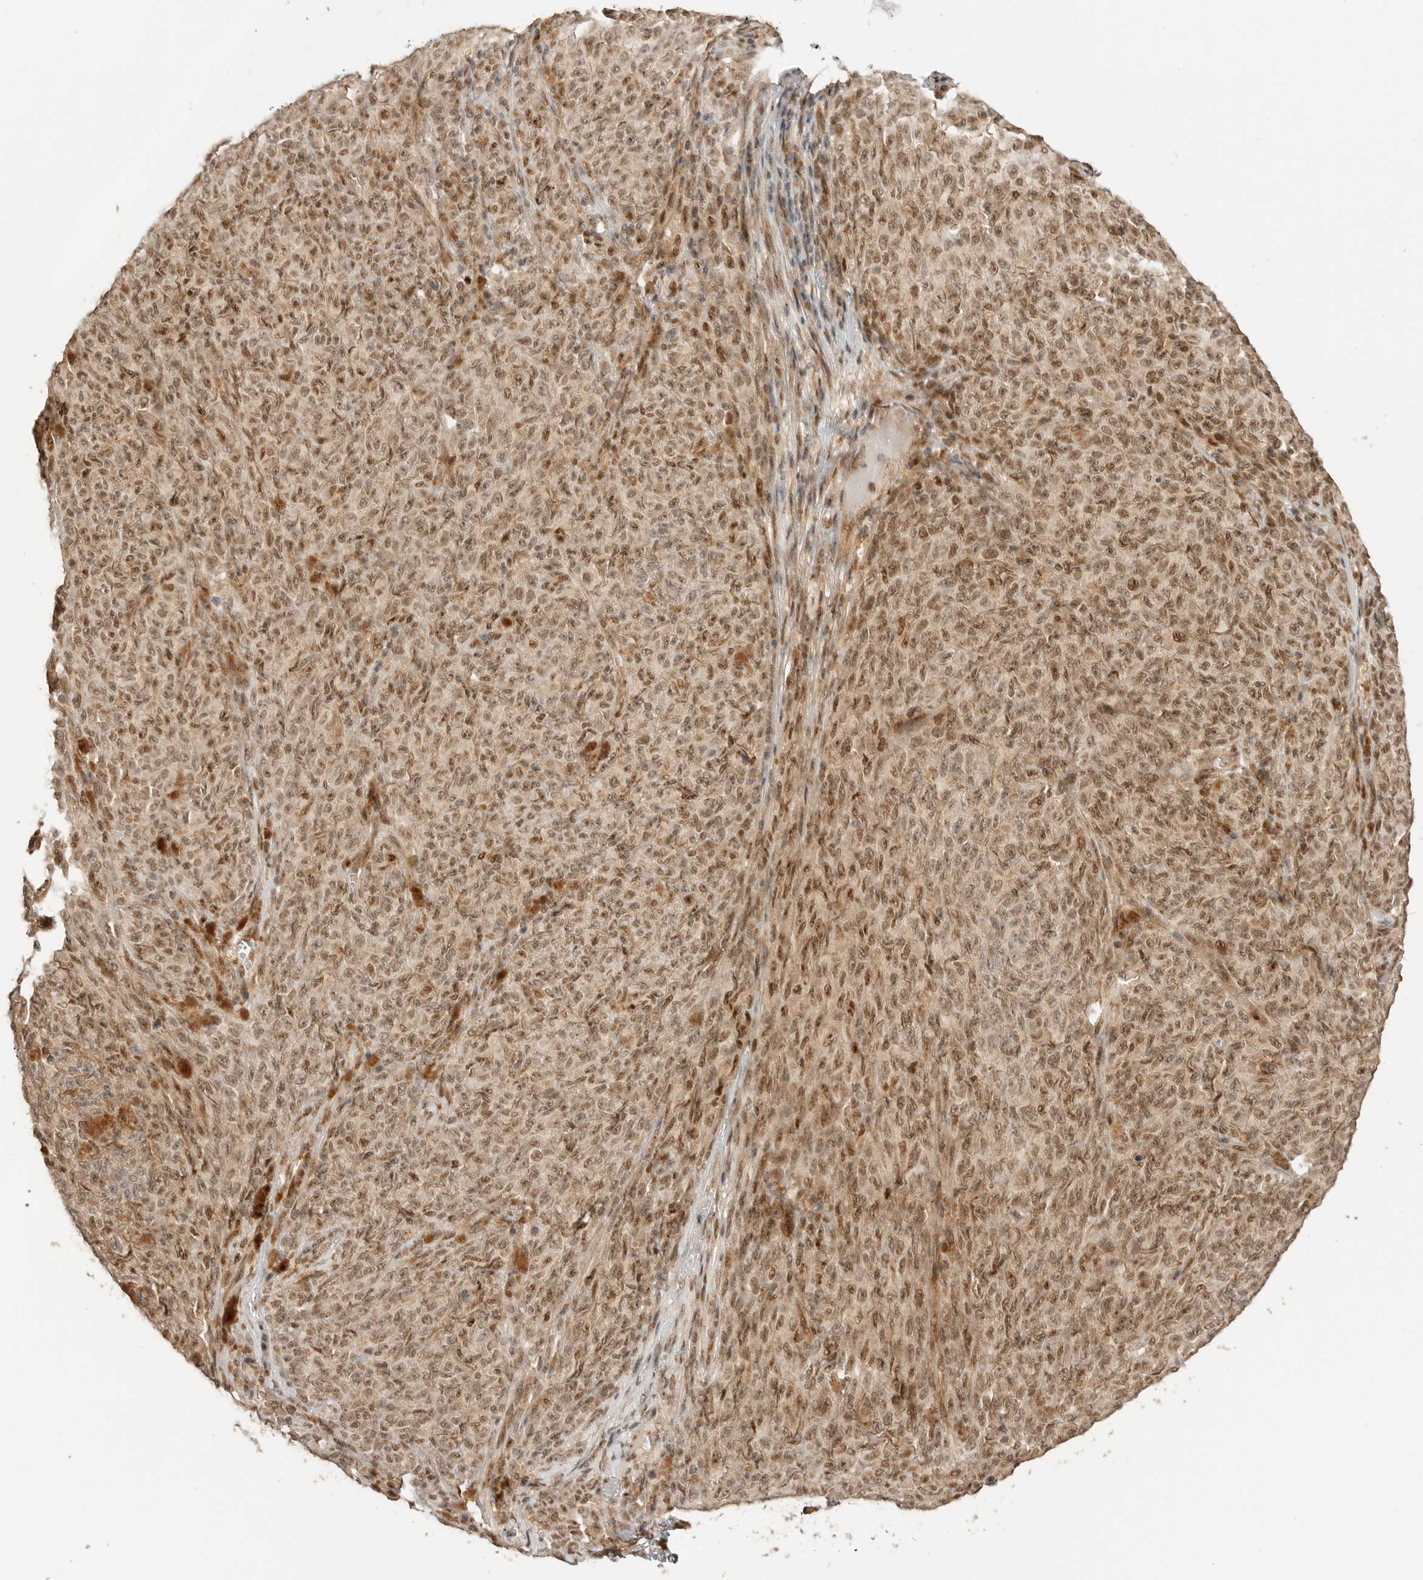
{"staining": {"intensity": "strong", "quantity": ">75%", "location": "cytoplasmic/membranous,nuclear"}, "tissue": "melanoma", "cell_type": "Tumor cells", "image_type": "cancer", "snomed": [{"axis": "morphology", "description": "Malignant melanoma, NOS"}, {"axis": "topography", "description": "Skin"}], "caption": "DAB (3,3'-diaminobenzidine) immunohistochemical staining of melanoma displays strong cytoplasmic/membranous and nuclear protein expression in about >75% of tumor cells.", "gene": "ALKAL1", "patient": {"sex": "female", "age": 82}}